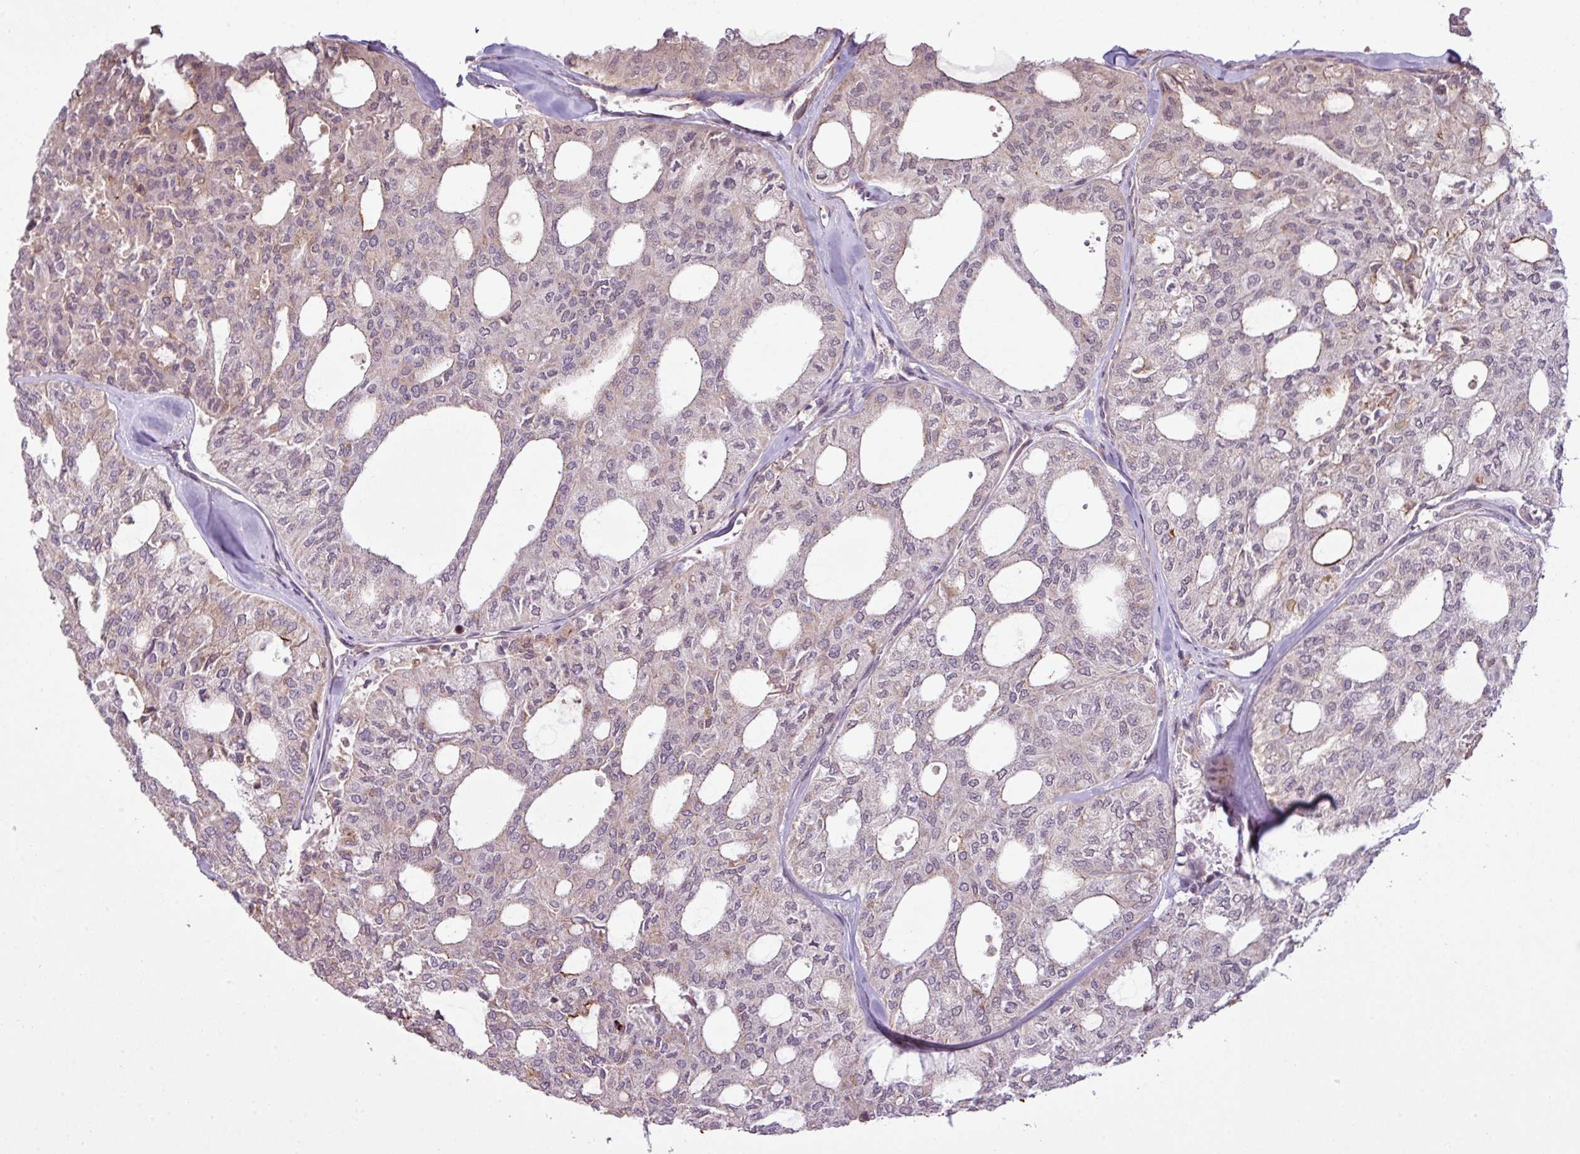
{"staining": {"intensity": "negative", "quantity": "none", "location": "none"}, "tissue": "thyroid cancer", "cell_type": "Tumor cells", "image_type": "cancer", "snomed": [{"axis": "morphology", "description": "Follicular adenoma carcinoma, NOS"}, {"axis": "topography", "description": "Thyroid gland"}], "caption": "Tumor cells are negative for brown protein staining in thyroid follicular adenoma carcinoma. (DAB (3,3'-diaminobenzidine) immunohistochemistry (IHC) visualized using brightfield microscopy, high magnification).", "gene": "ZC2HC1C", "patient": {"sex": "male", "age": 75}}